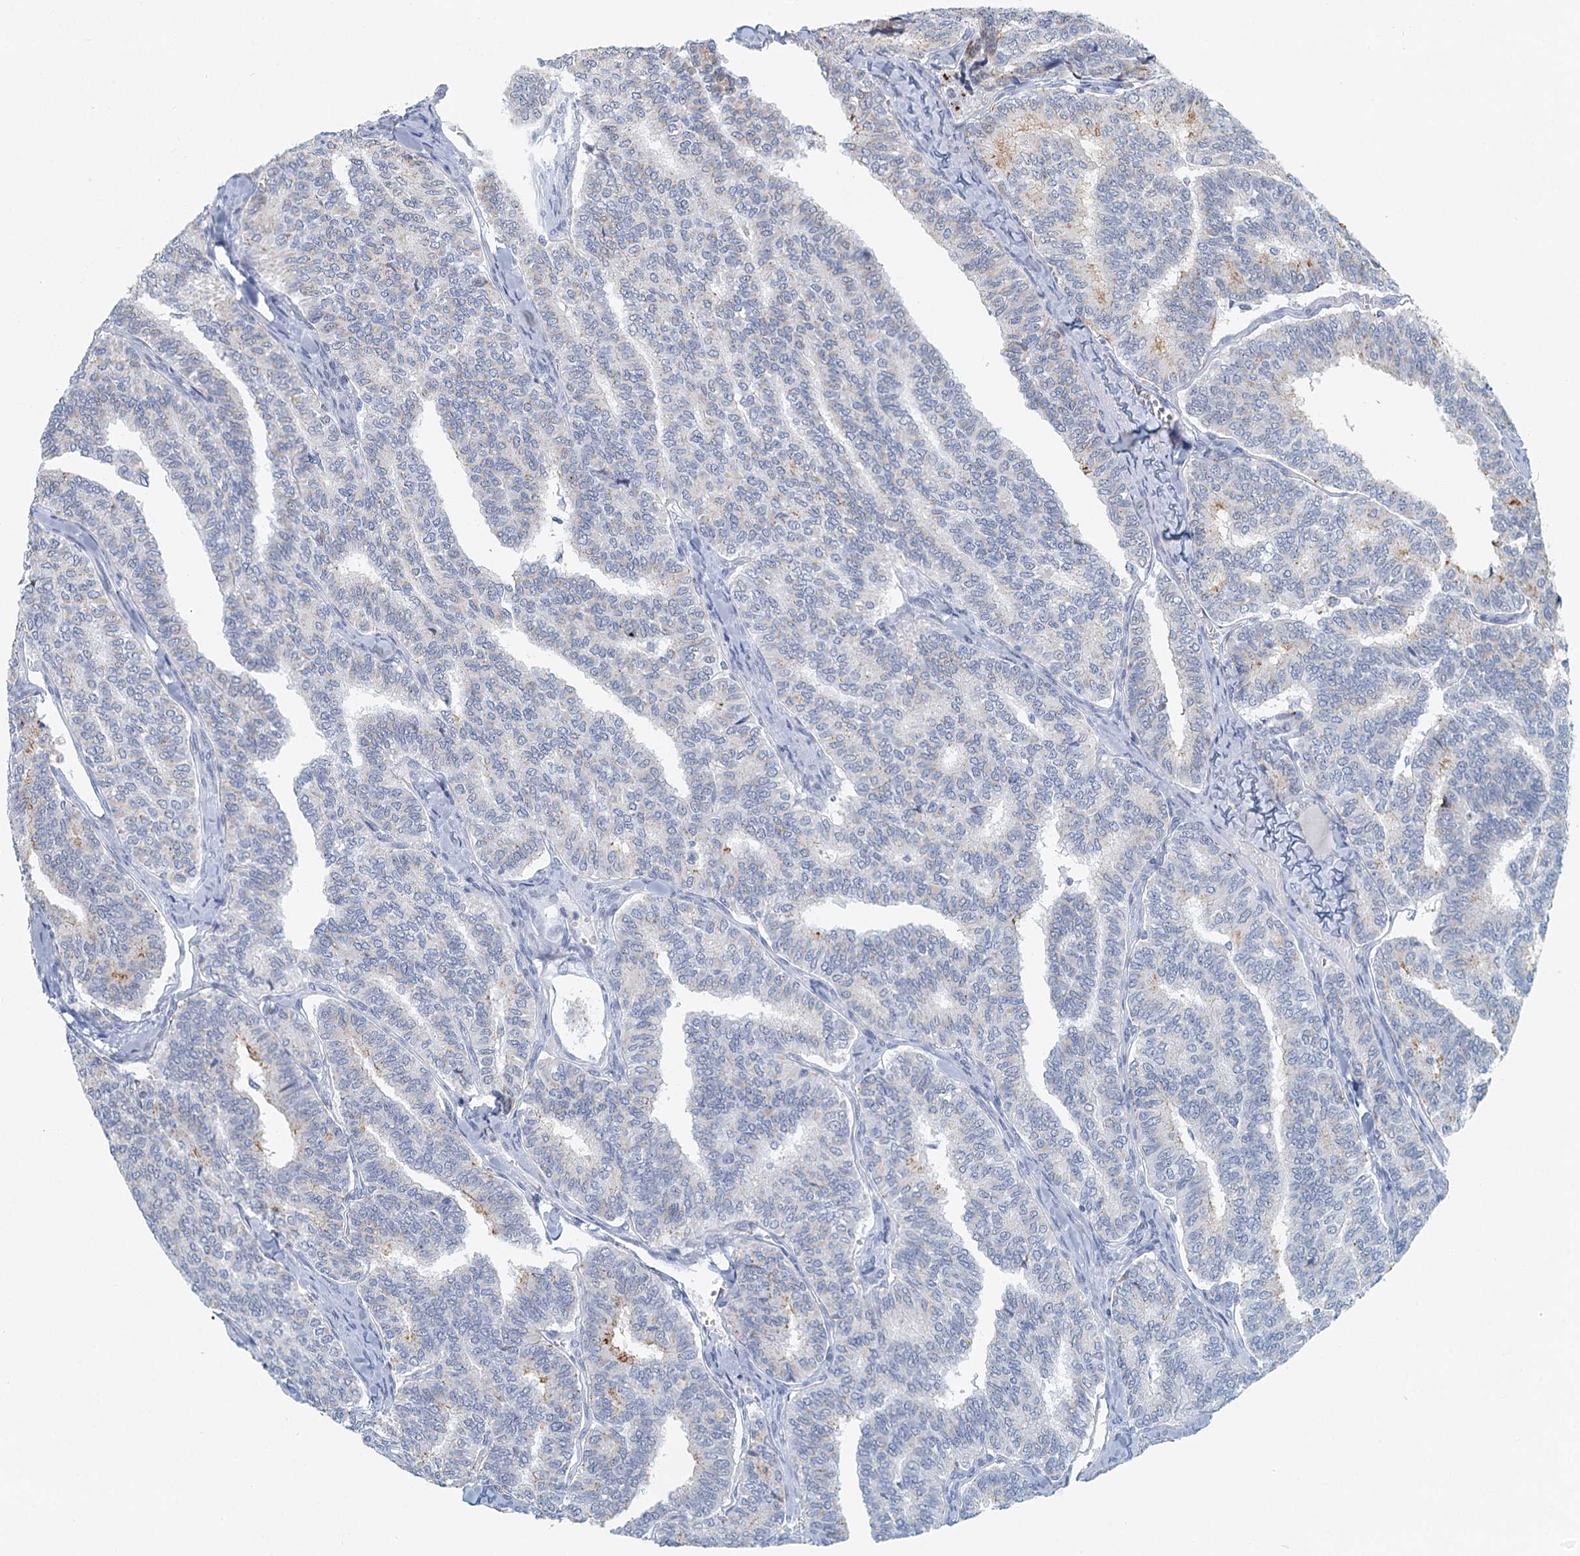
{"staining": {"intensity": "weak", "quantity": "<25%", "location": "cytoplasmic/membranous"}, "tissue": "thyroid cancer", "cell_type": "Tumor cells", "image_type": "cancer", "snomed": [{"axis": "morphology", "description": "Papillary adenocarcinoma, NOS"}, {"axis": "topography", "description": "Thyroid gland"}], "caption": "The histopathology image exhibits no staining of tumor cells in papillary adenocarcinoma (thyroid). (DAB (3,3'-diaminobenzidine) immunohistochemistry visualized using brightfield microscopy, high magnification).", "gene": "ZNF527", "patient": {"sex": "female", "age": 35}}